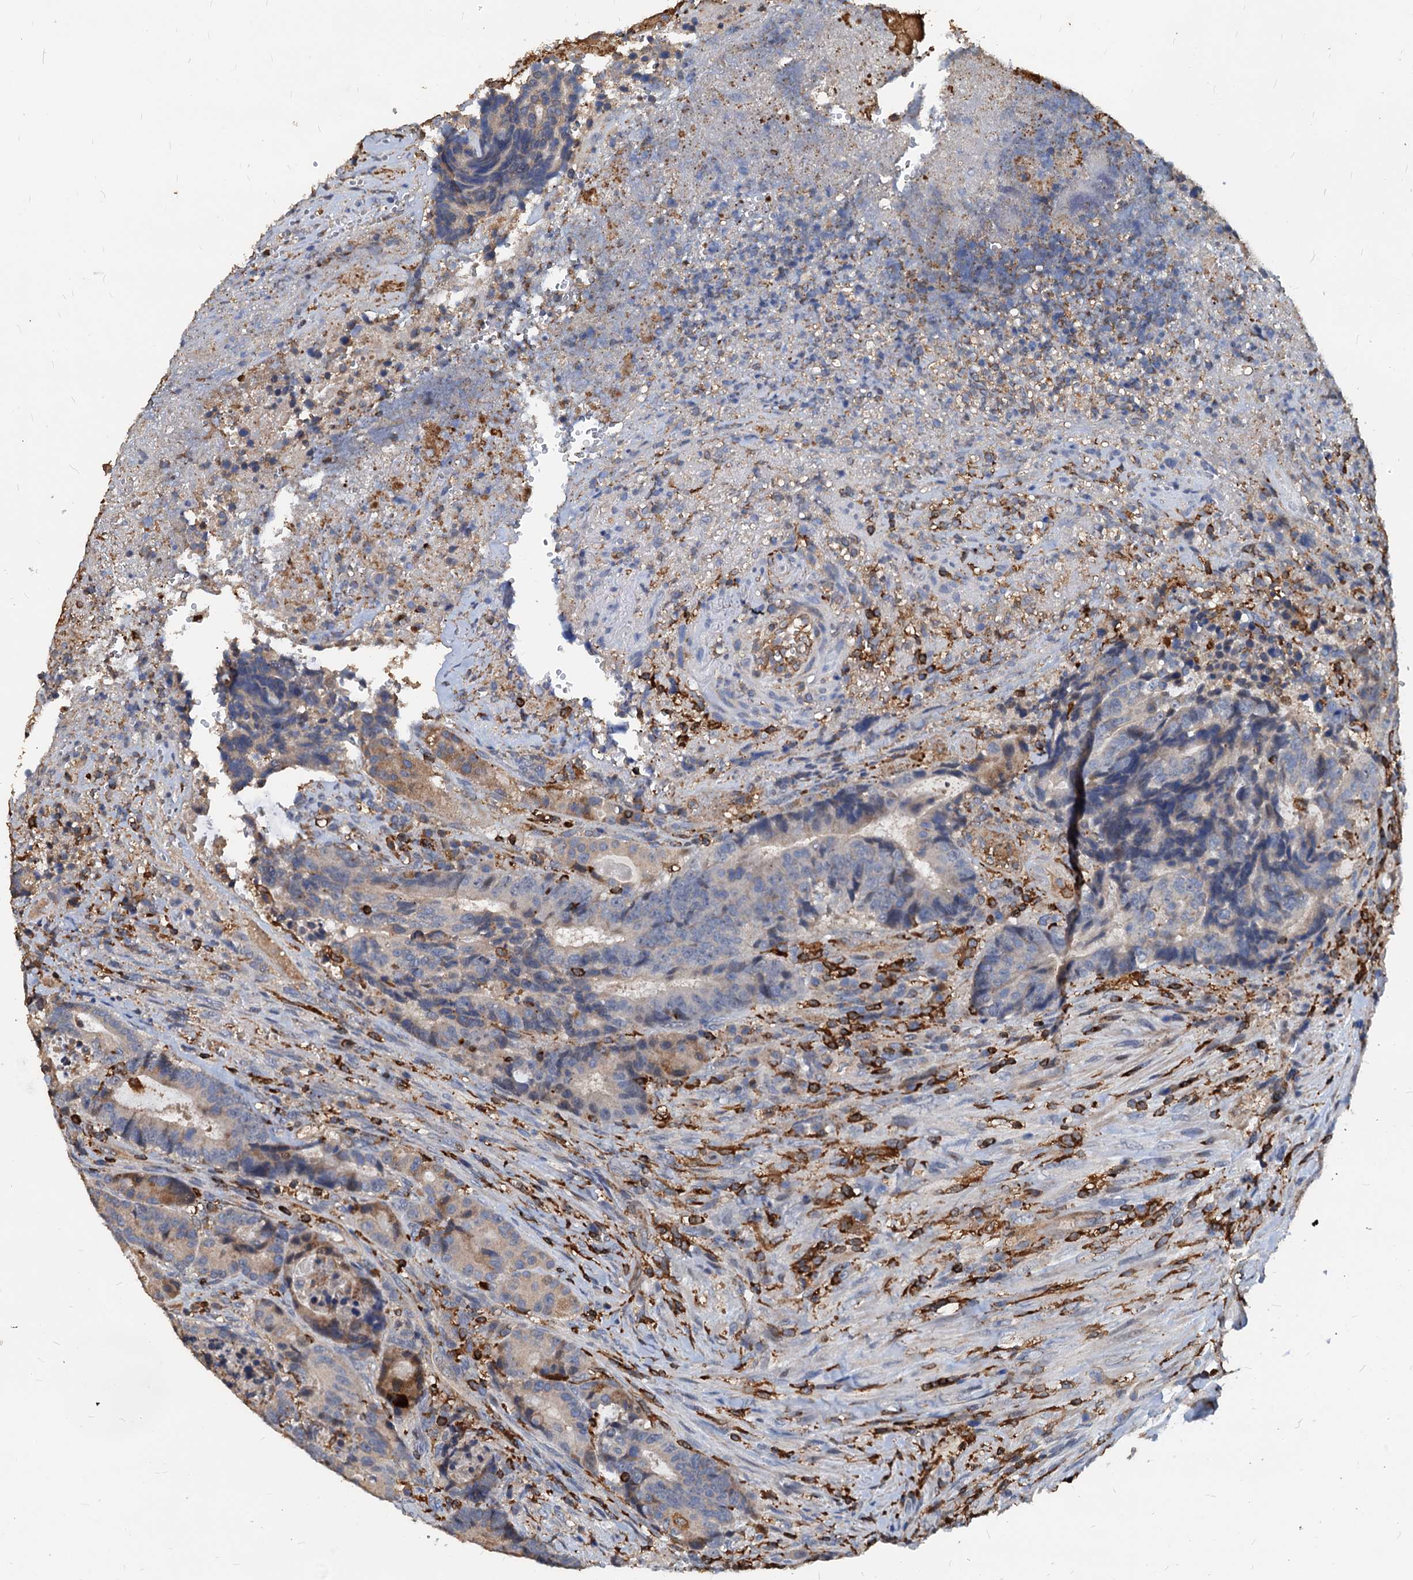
{"staining": {"intensity": "moderate", "quantity": "<25%", "location": "cytoplasmic/membranous"}, "tissue": "colorectal cancer", "cell_type": "Tumor cells", "image_type": "cancer", "snomed": [{"axis": "morphology", "description": "Adenocarcinoma, NOS"}, {"axis": "topography", "description": "Rectum"}], "caption": "Immunohistochemical staining of human colorectal cancer (adenocarcinoma) exhibits low levels of moderate cytoplasmic/membranous protein staining in approximately <25% of tumor cells. (DAB IHC, brown staining for protein, blue staining for nuclei).", "gene": "LCP2", "patient": {"sex": "male", "age": 69}}